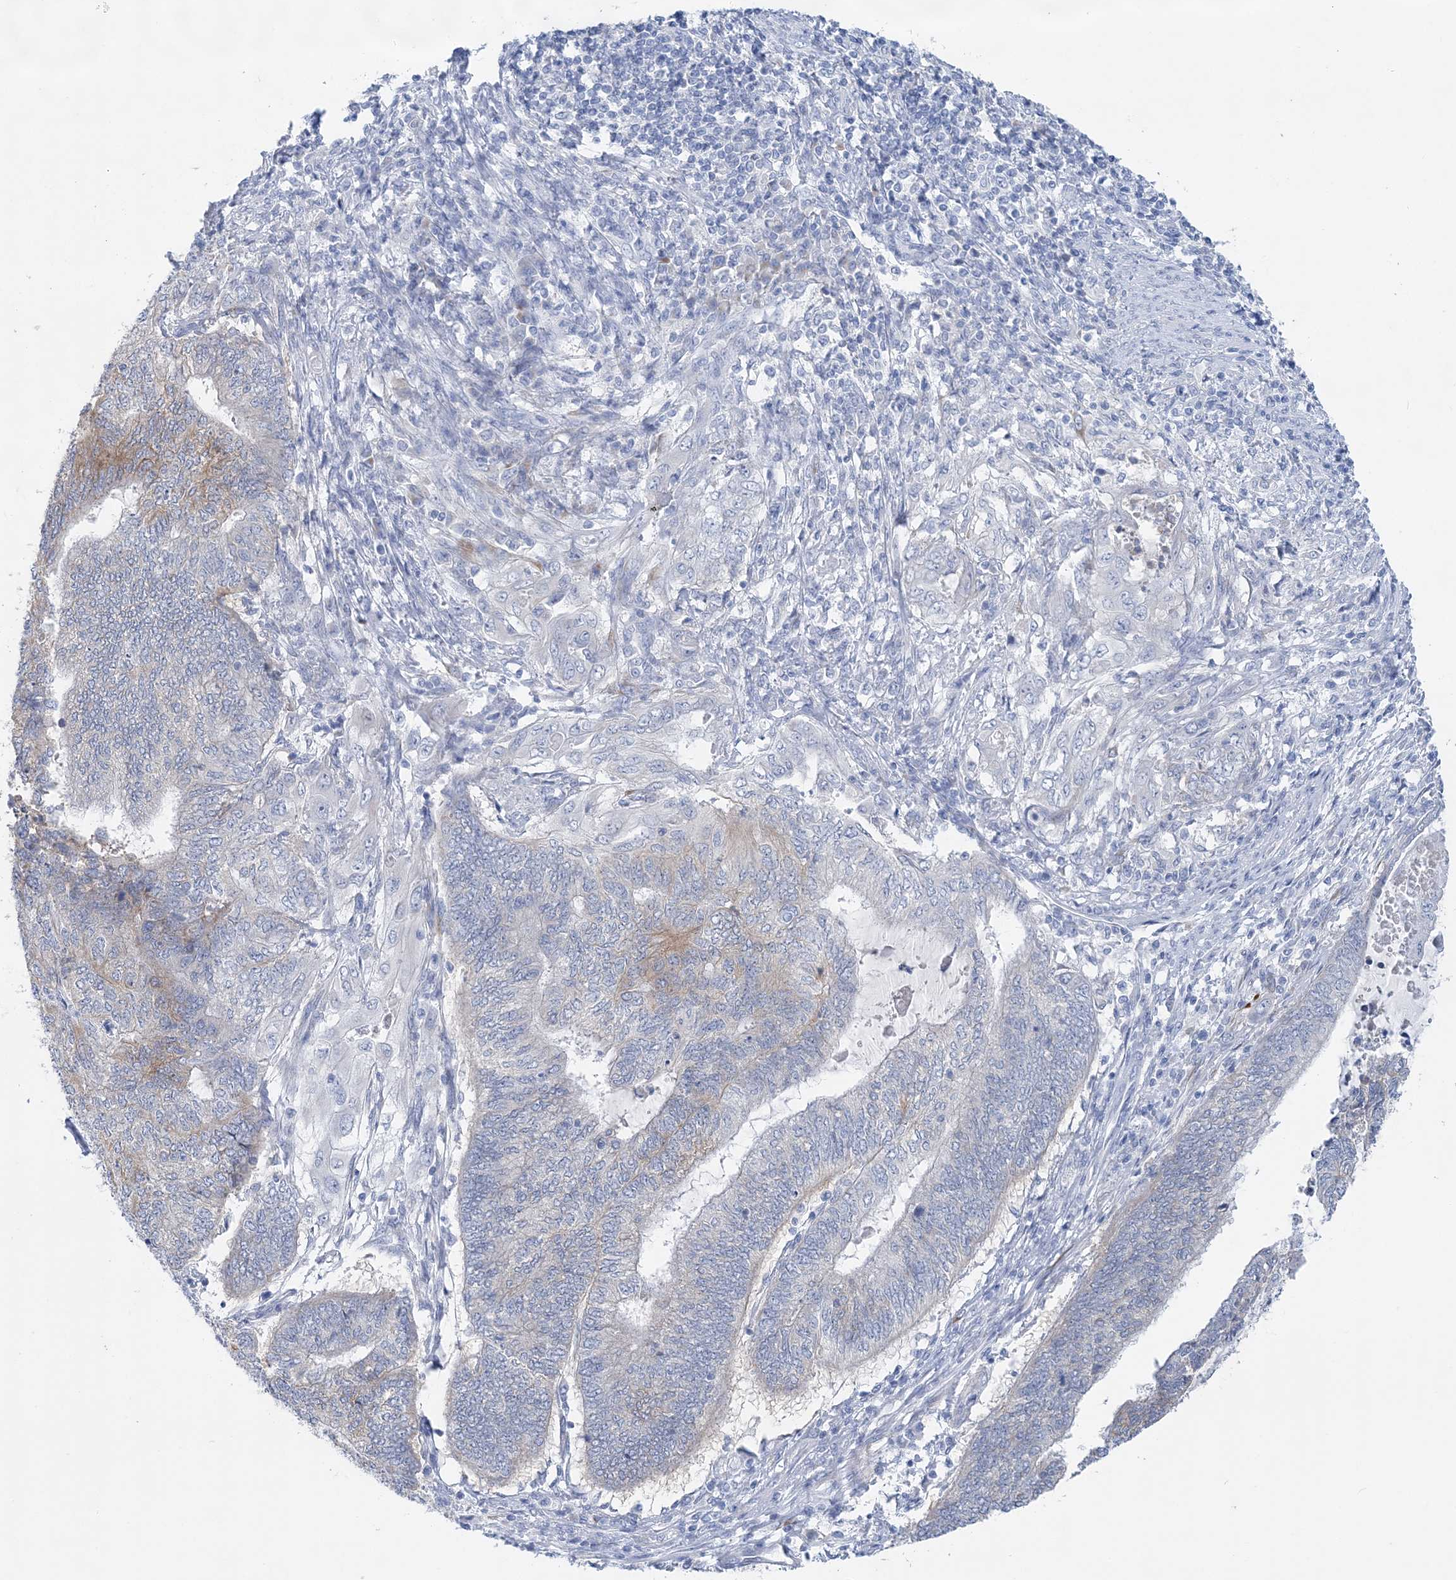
{"staining": {"intensity": "weak", "quantity": "<25%", "location": "cytoplasmic/membranous"}, "tissue": "endometrial cancer", "cell_type": "Tumor cells", "image_type": "cancer", "snomed": [{"axis": "morphology", "description": "Adenocarcinoma, NOS"}, {"axis": "topography", "description": "Uterus"}, {"axis": "topography", "description": "Endometrium"}], "caption": "There is no significant staining in tumor cells of endometrial adenocarcinoma. Nuclei are stained in blue.", "gene": "SLC5A6", "patient": {"sex": "female", "age": 70}}